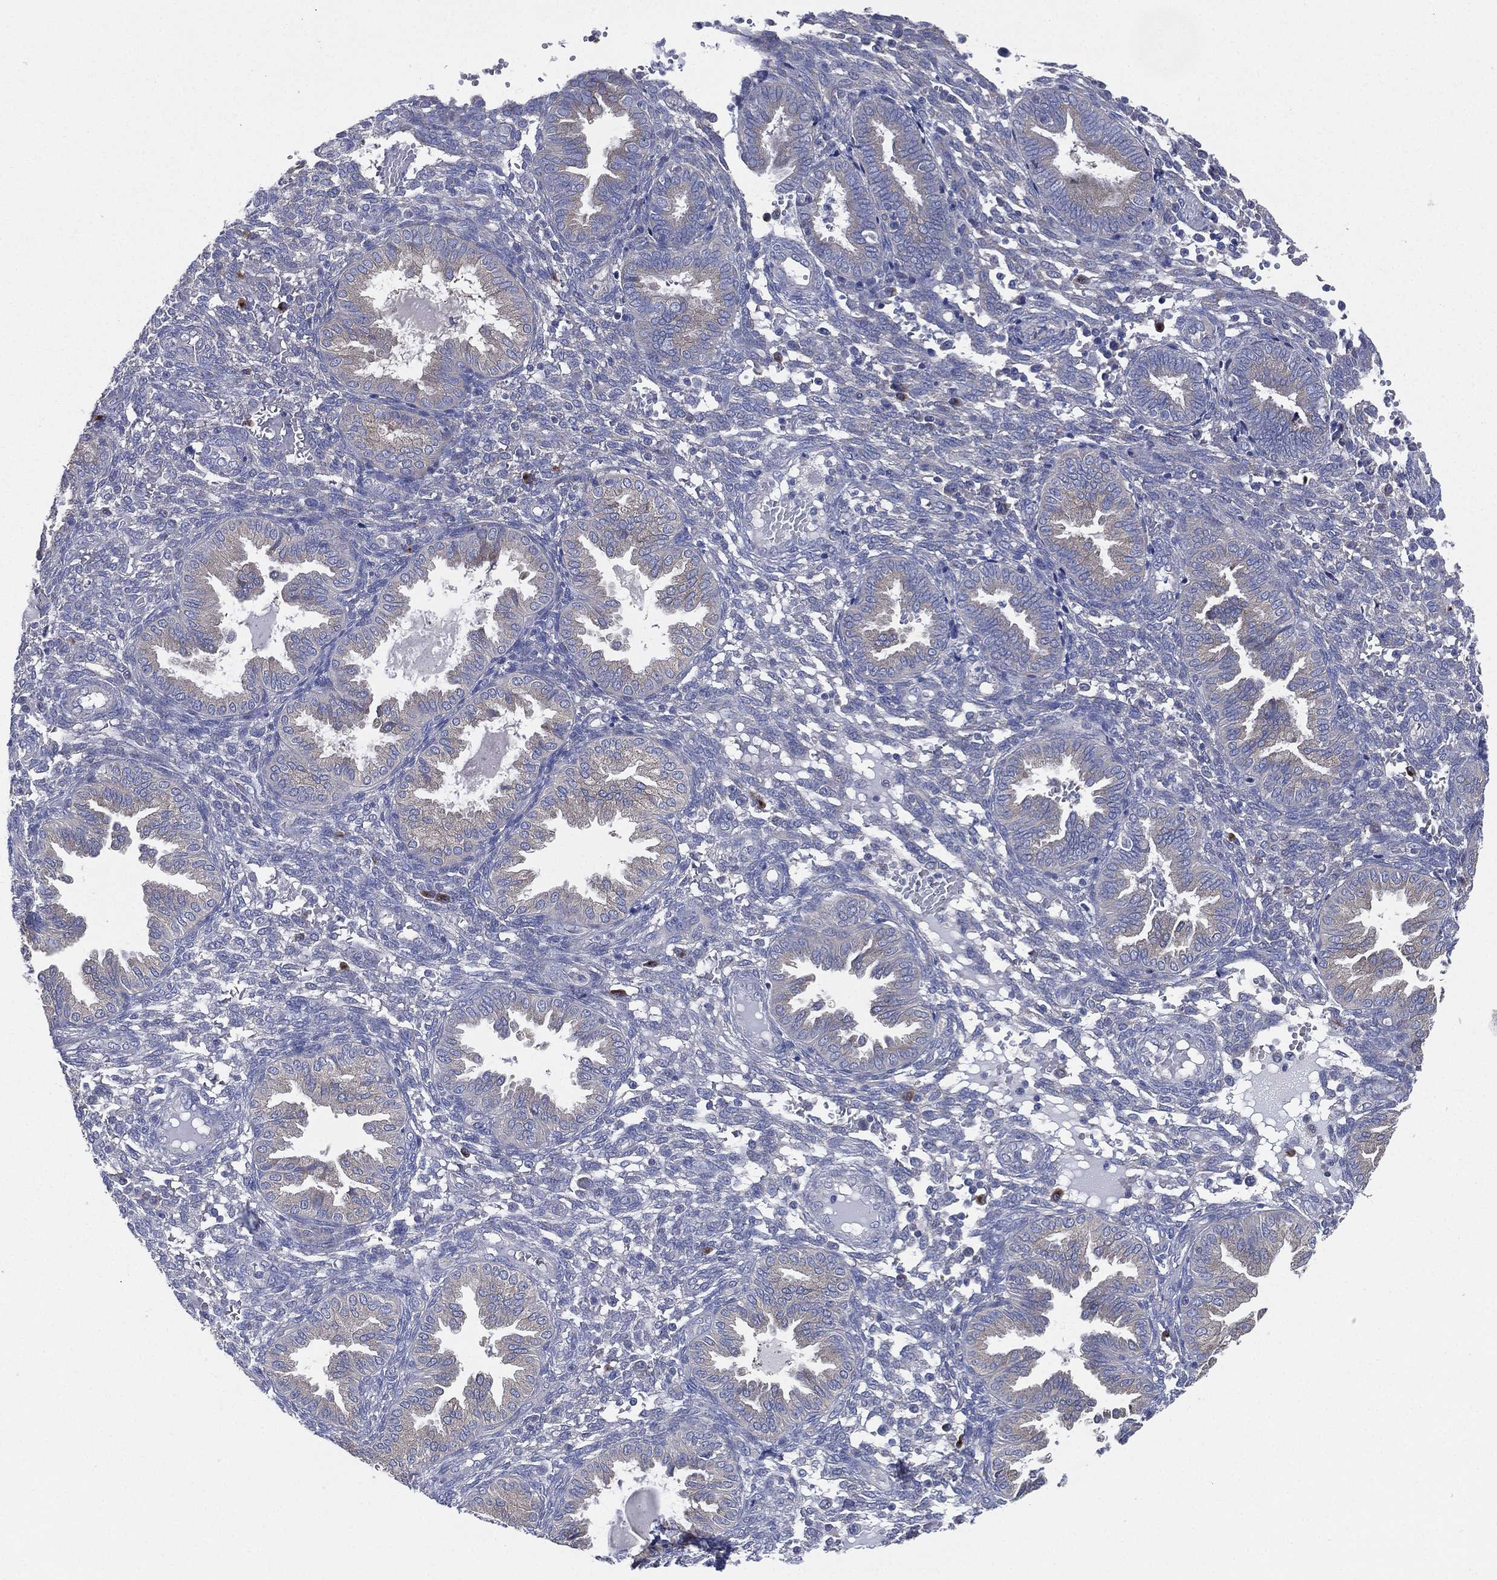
{"staining": {"intensity": "negative", "quantity": "none", "location": "none"}, "tissue": "endometrium", "cell_type": "Cells in endometrial stroma", "image_type": "normal", "snomed": [{"axis": "morphology", "description": "Normal tissue, NOS"}, {"axis": "topography", "description": "Endometrium"}], "caption": "Protein analysis of unremarkable endometrium shows no significant expression in cells in endometrial stroma.", "gene": "ATP8A2", "patient": {"sex": "female", "age": 42}}